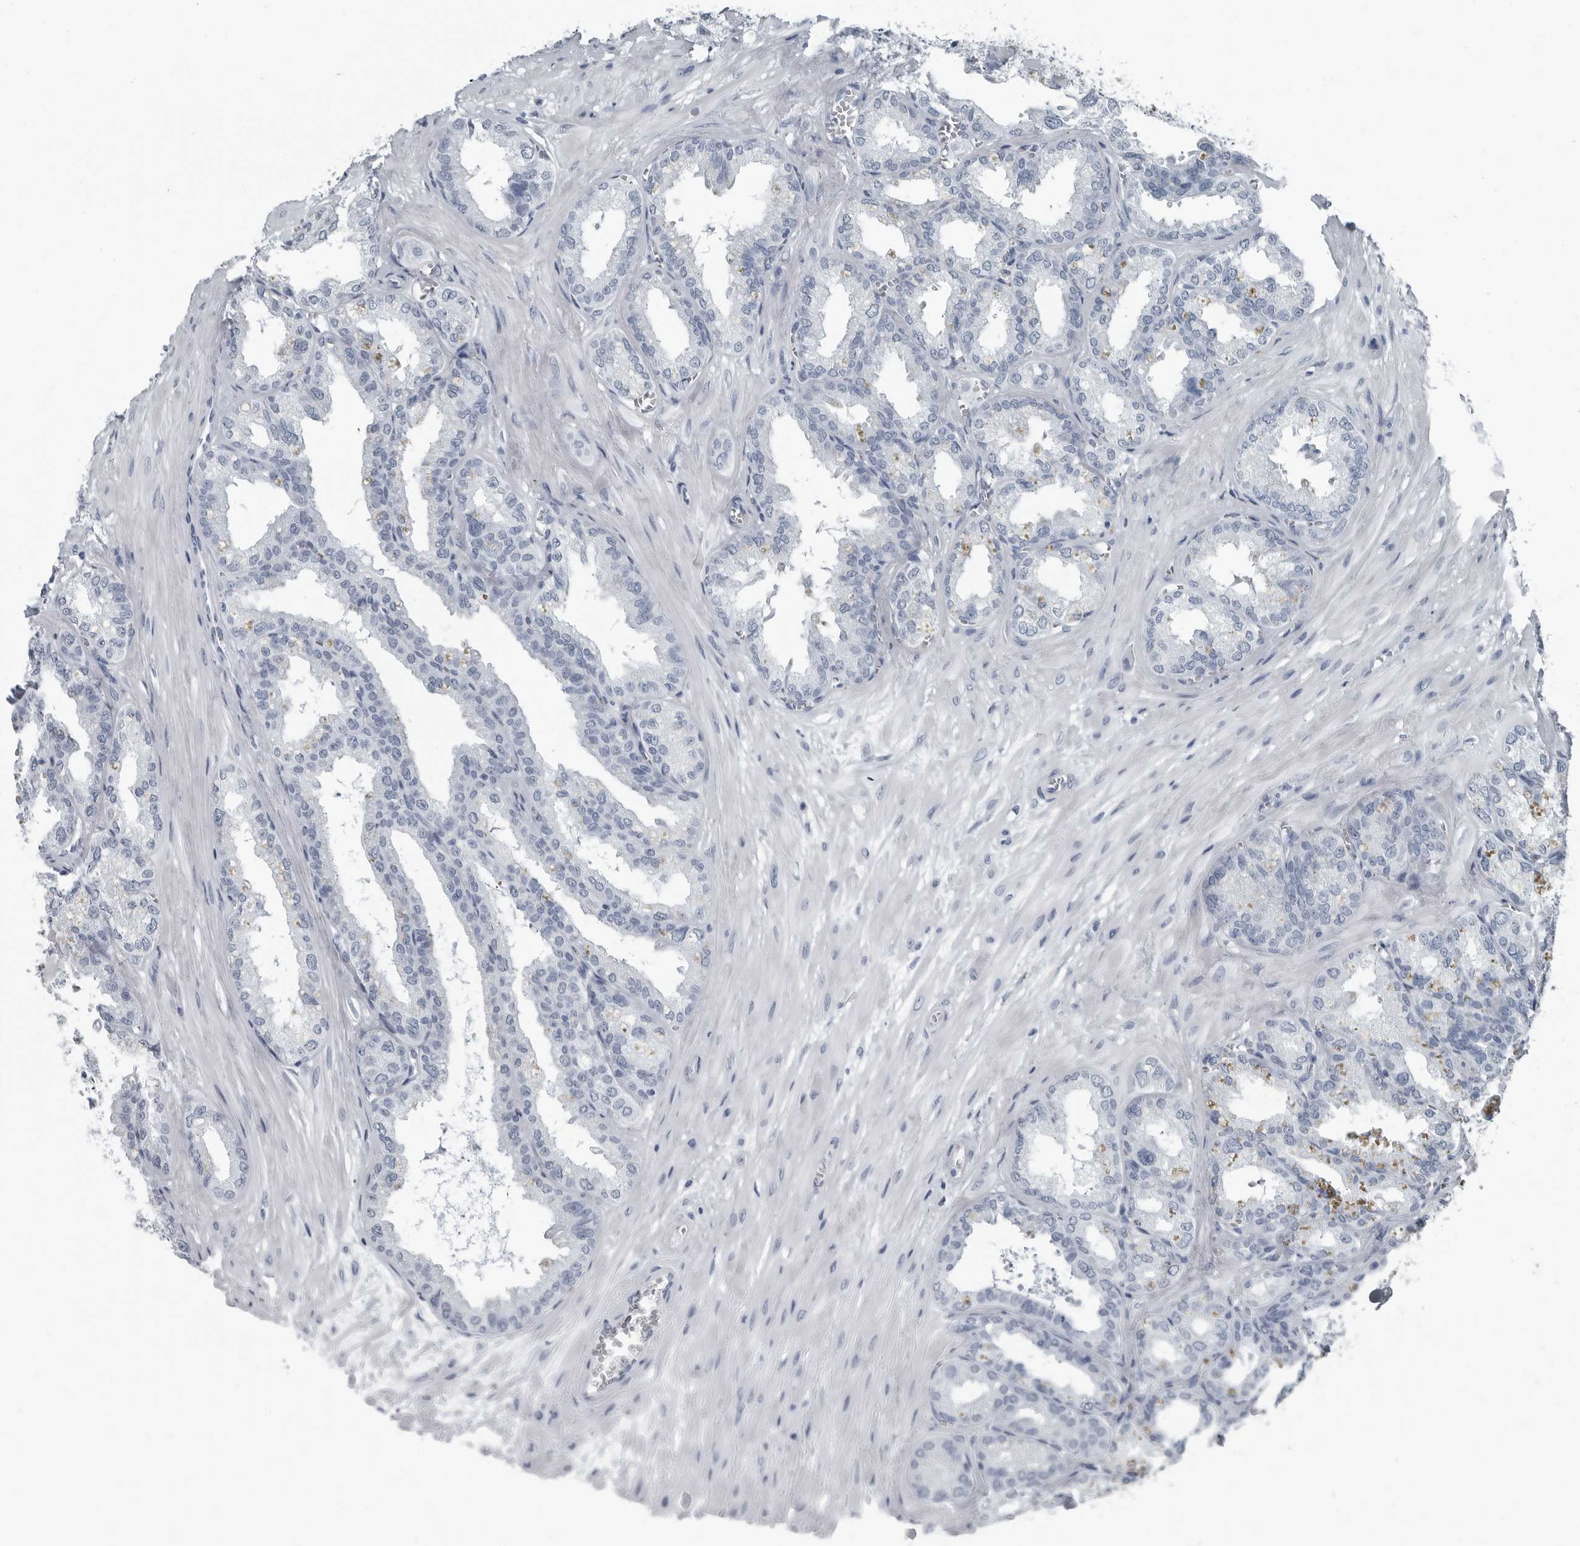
{"staining": {"intensity": "negative", "quantity": "none", "location": "none"}, "tissue": "seminal vesicle", "cell_type": "Glandular cells", "image_type": "normal", "snomed": [{"axis": "morphology", "description": "Normal tissue, NOS"}, {"axis": "topography", "description": "Prostate"}, {"axis": "topography", "description": "Seminal veicle"}], "caption": "Immunohistochemistry (IHC) histopathology image of unremarkable seminal vesicle stained for a protein (brown), which displays no staining in glandular cells.", "gene": "PRSS1", "patient": {"sex": "male", "age": 51}}